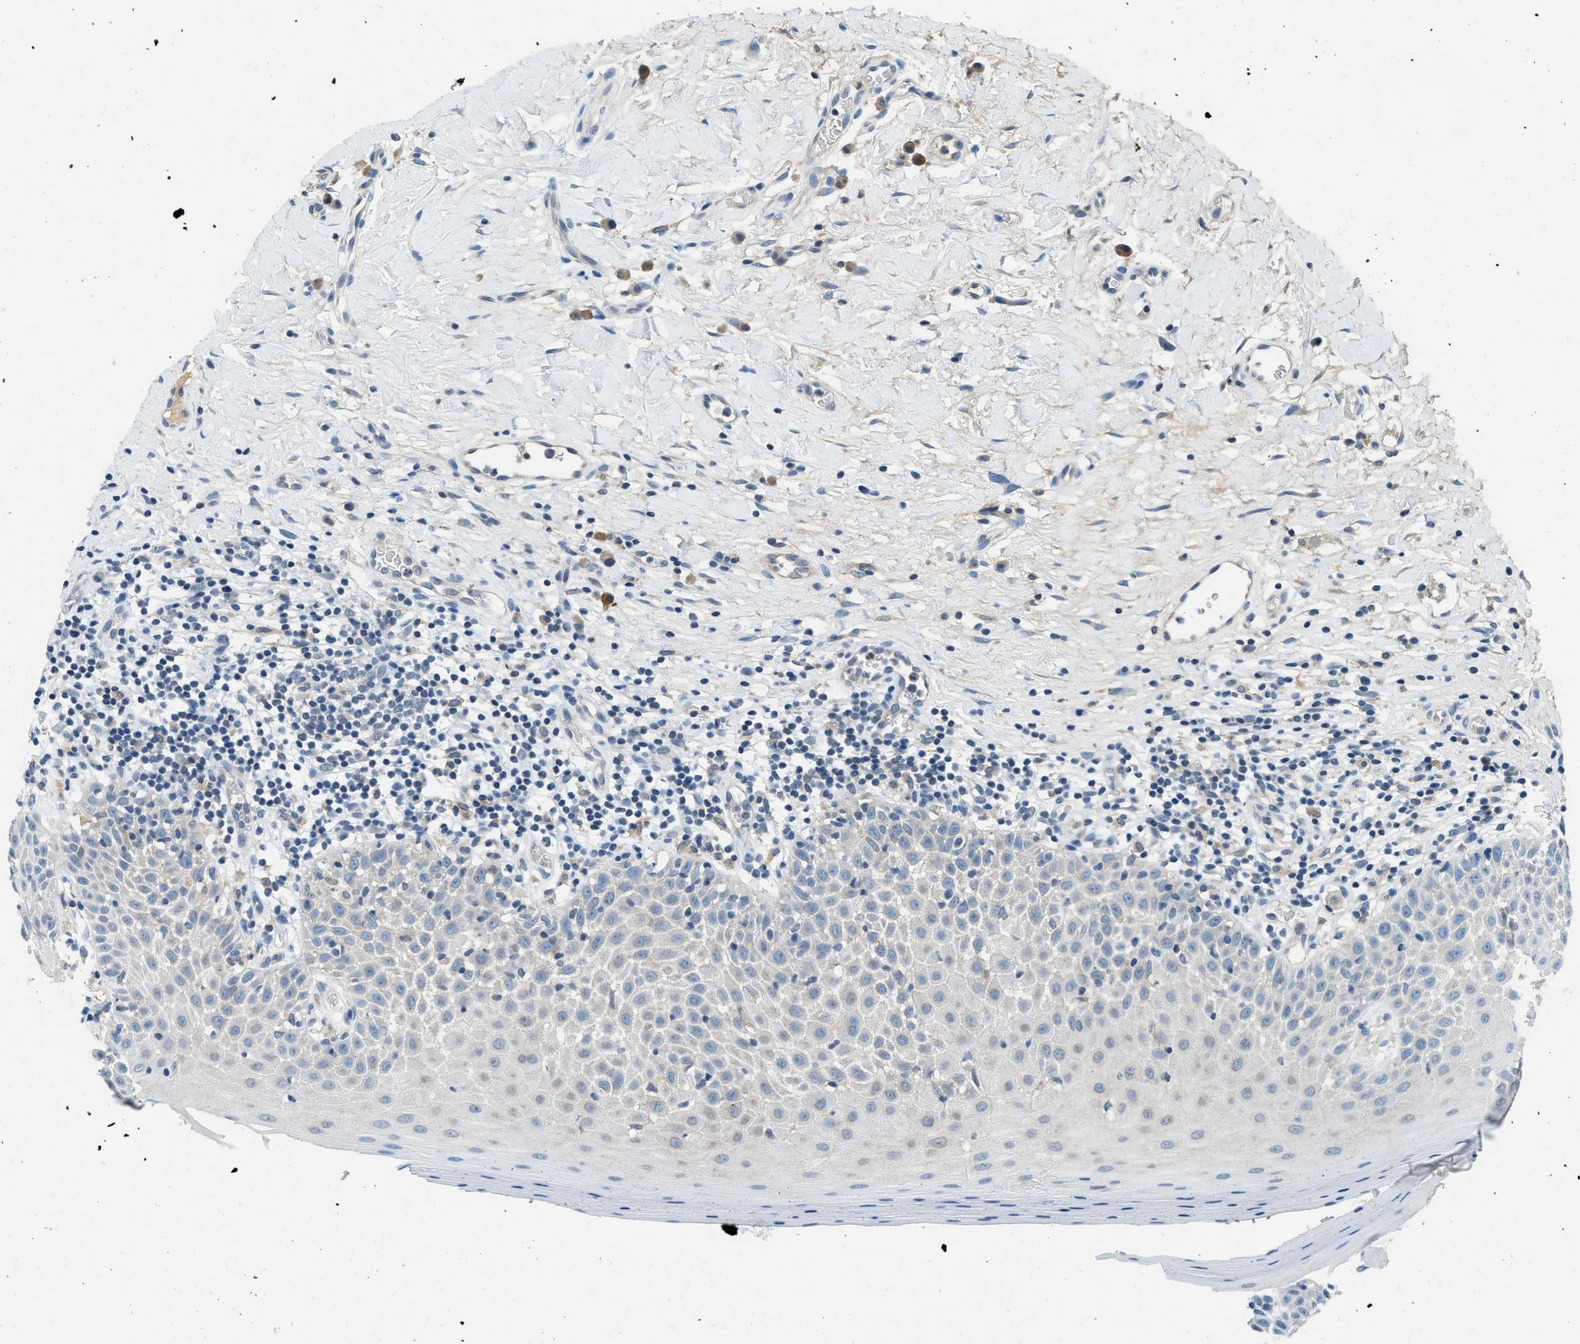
{"staining": {"intensity": "negative", "quantity": "none", "location": "none"}, "tissue": "oral mucosa", "cell_type": "Squamous epithelial cells", "image_type": "normal", "snomed": [{"axis": "morphology", "description": "Normal tissue, NOS"}, {"axis": "topography", "description": "Skeletal muscle"}, {"axis": "topography", "description": "Oral tissue"}], "caption": "IHC of normal human oral mucosa demonstrates no staining in squamous epithelial cells. (DAB immunohistochemistry (IHC), high magnification).", "gene": "BCAP31", "patient": {"sex": "male", "age": 58}}